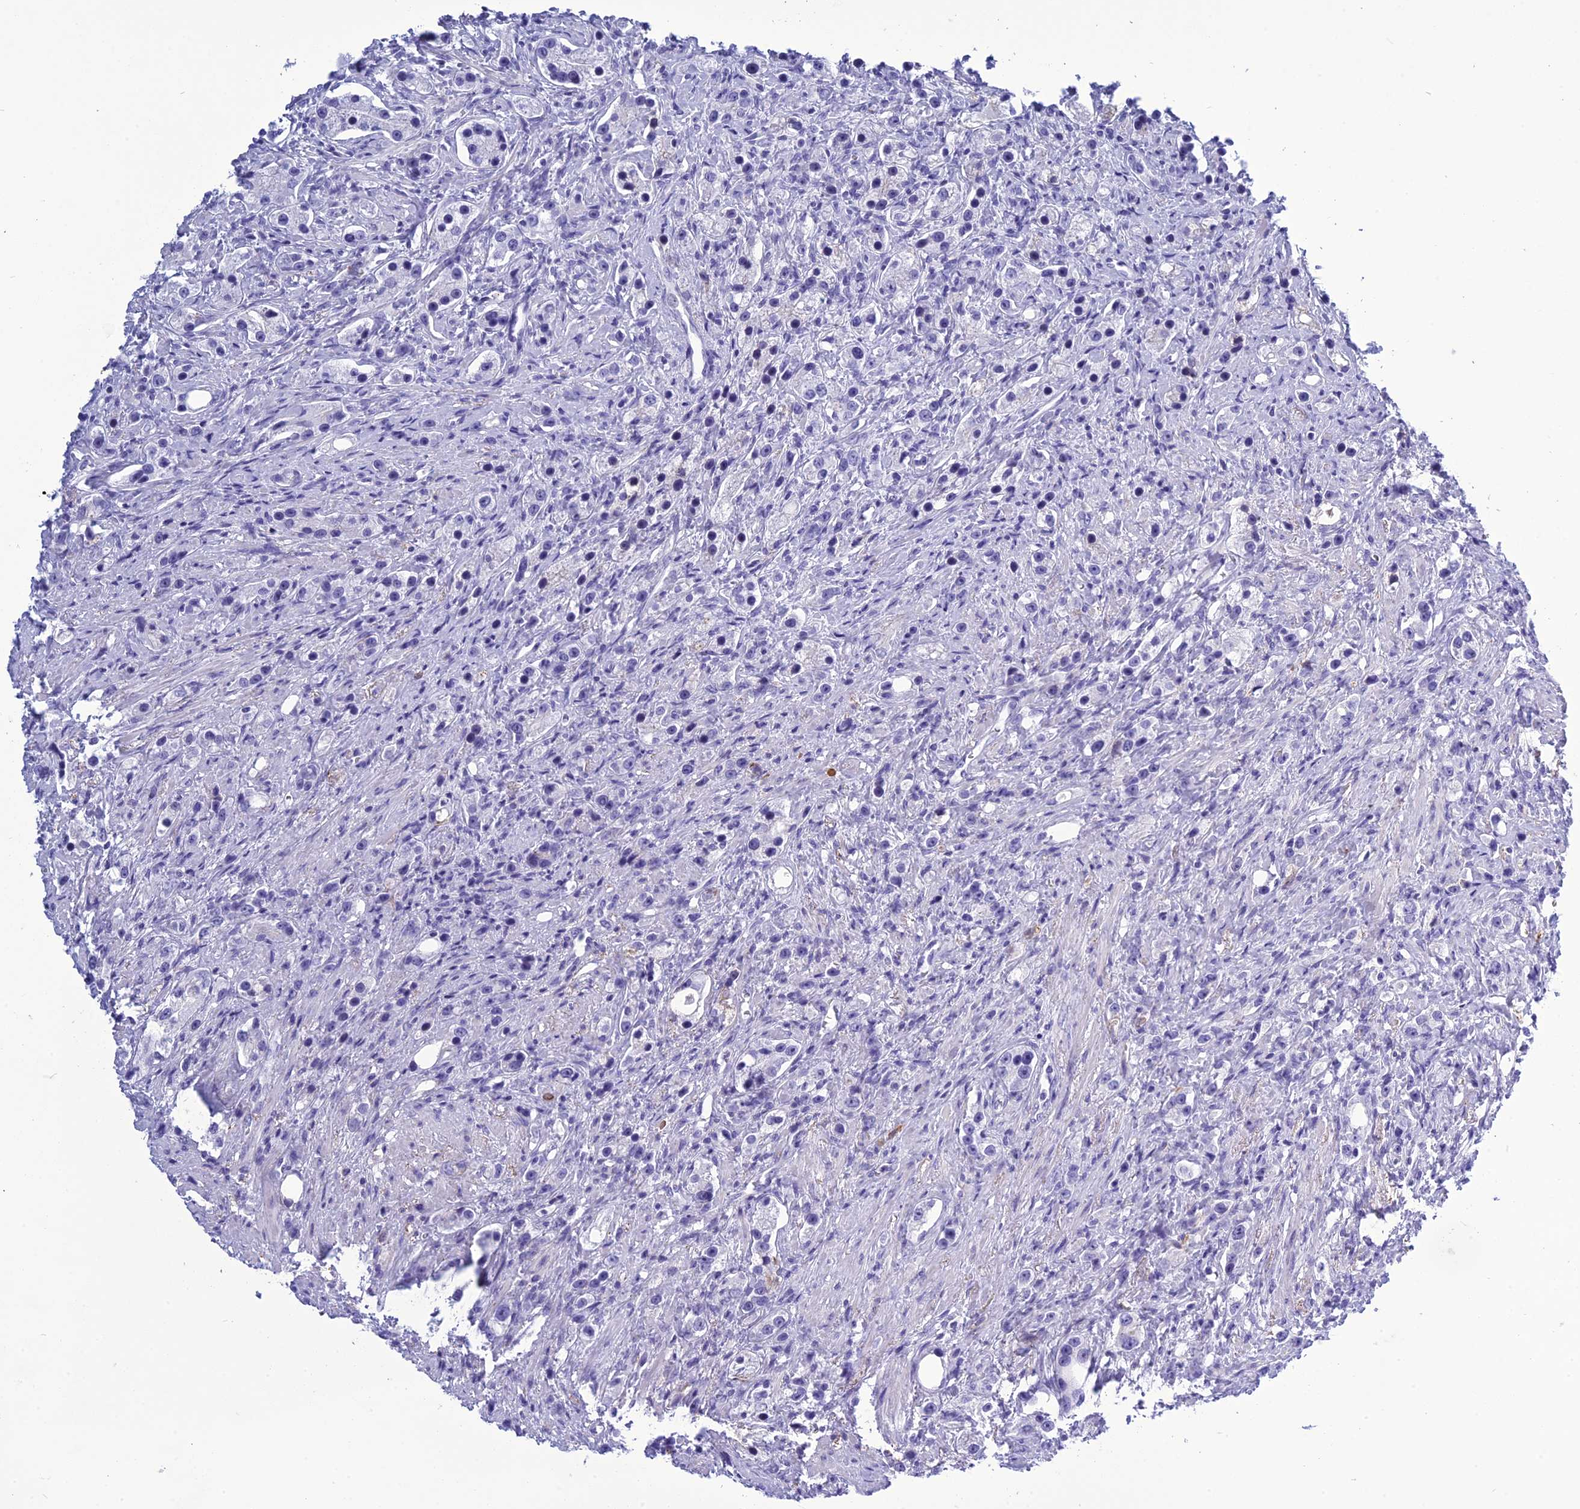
{"staining": {"intensity": "negative", "quantity": "none", "location": "none"}, "tissue": "prostate cancer", "cell_type": "Tumor cells", "image_type": "cancer", "snomed": [{"axis": "morphology", "description": "Adenocarcinoma, High grade"}, {"axis": "topography", "description": "Prostate"}], "caption": "This is an immunohistochemistry histopathology image of human prostate cancer (high-grade adenocarcinoma). There is no expression in tumor cells.", "gene": "BBS2", "patient": {"sex": "male", "age": 63}}